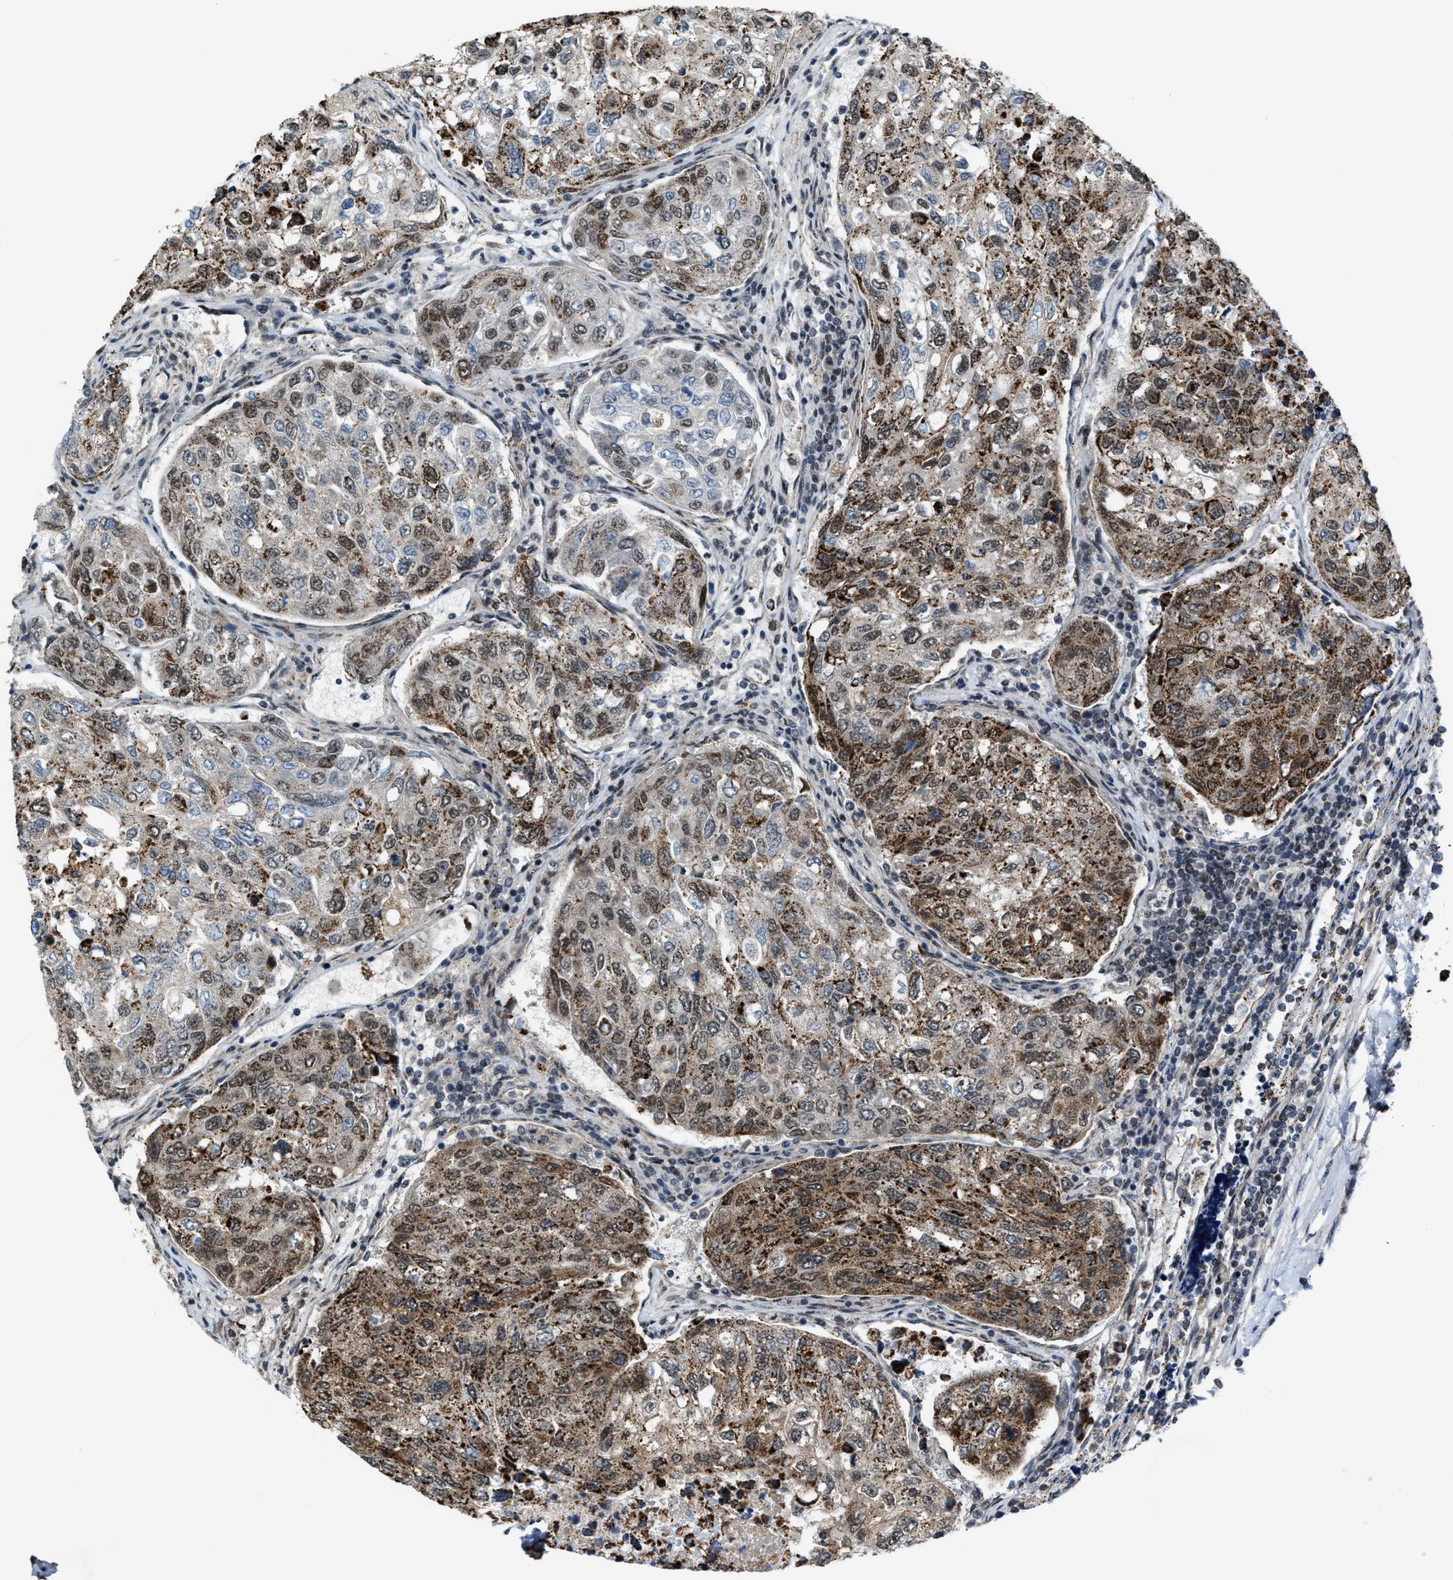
{"staining": {"intensity": "moderate", "quantity": ">75%", "location": "cytoplasmic/membranous"}, "tissue": "urothelial cancer", "cell_type": "Tumor cells", "image_type": "cancer", "snomed": [{"axis": "morphology", "description": "Urothelial carcinoma, High grade"}, {"axis": "topography", "description": "Lymph node"}, {"axis": "topography", "description": "Urinary bladder"}], "caption": "Urothelial carcinoma (high-grade) was stained to show a protein in brown. There is medium levels of moderate cytoplasmic/membranous expression in approximately >75% of tumor cells. (Stains: DAB (3,3'-diaminobenzidine) in brown, nuclei in blue, Microscopy: brightfield microscopy at high magnification).", "gene": "HIBADH", "patient": {"sex": "male", "age": 51}}